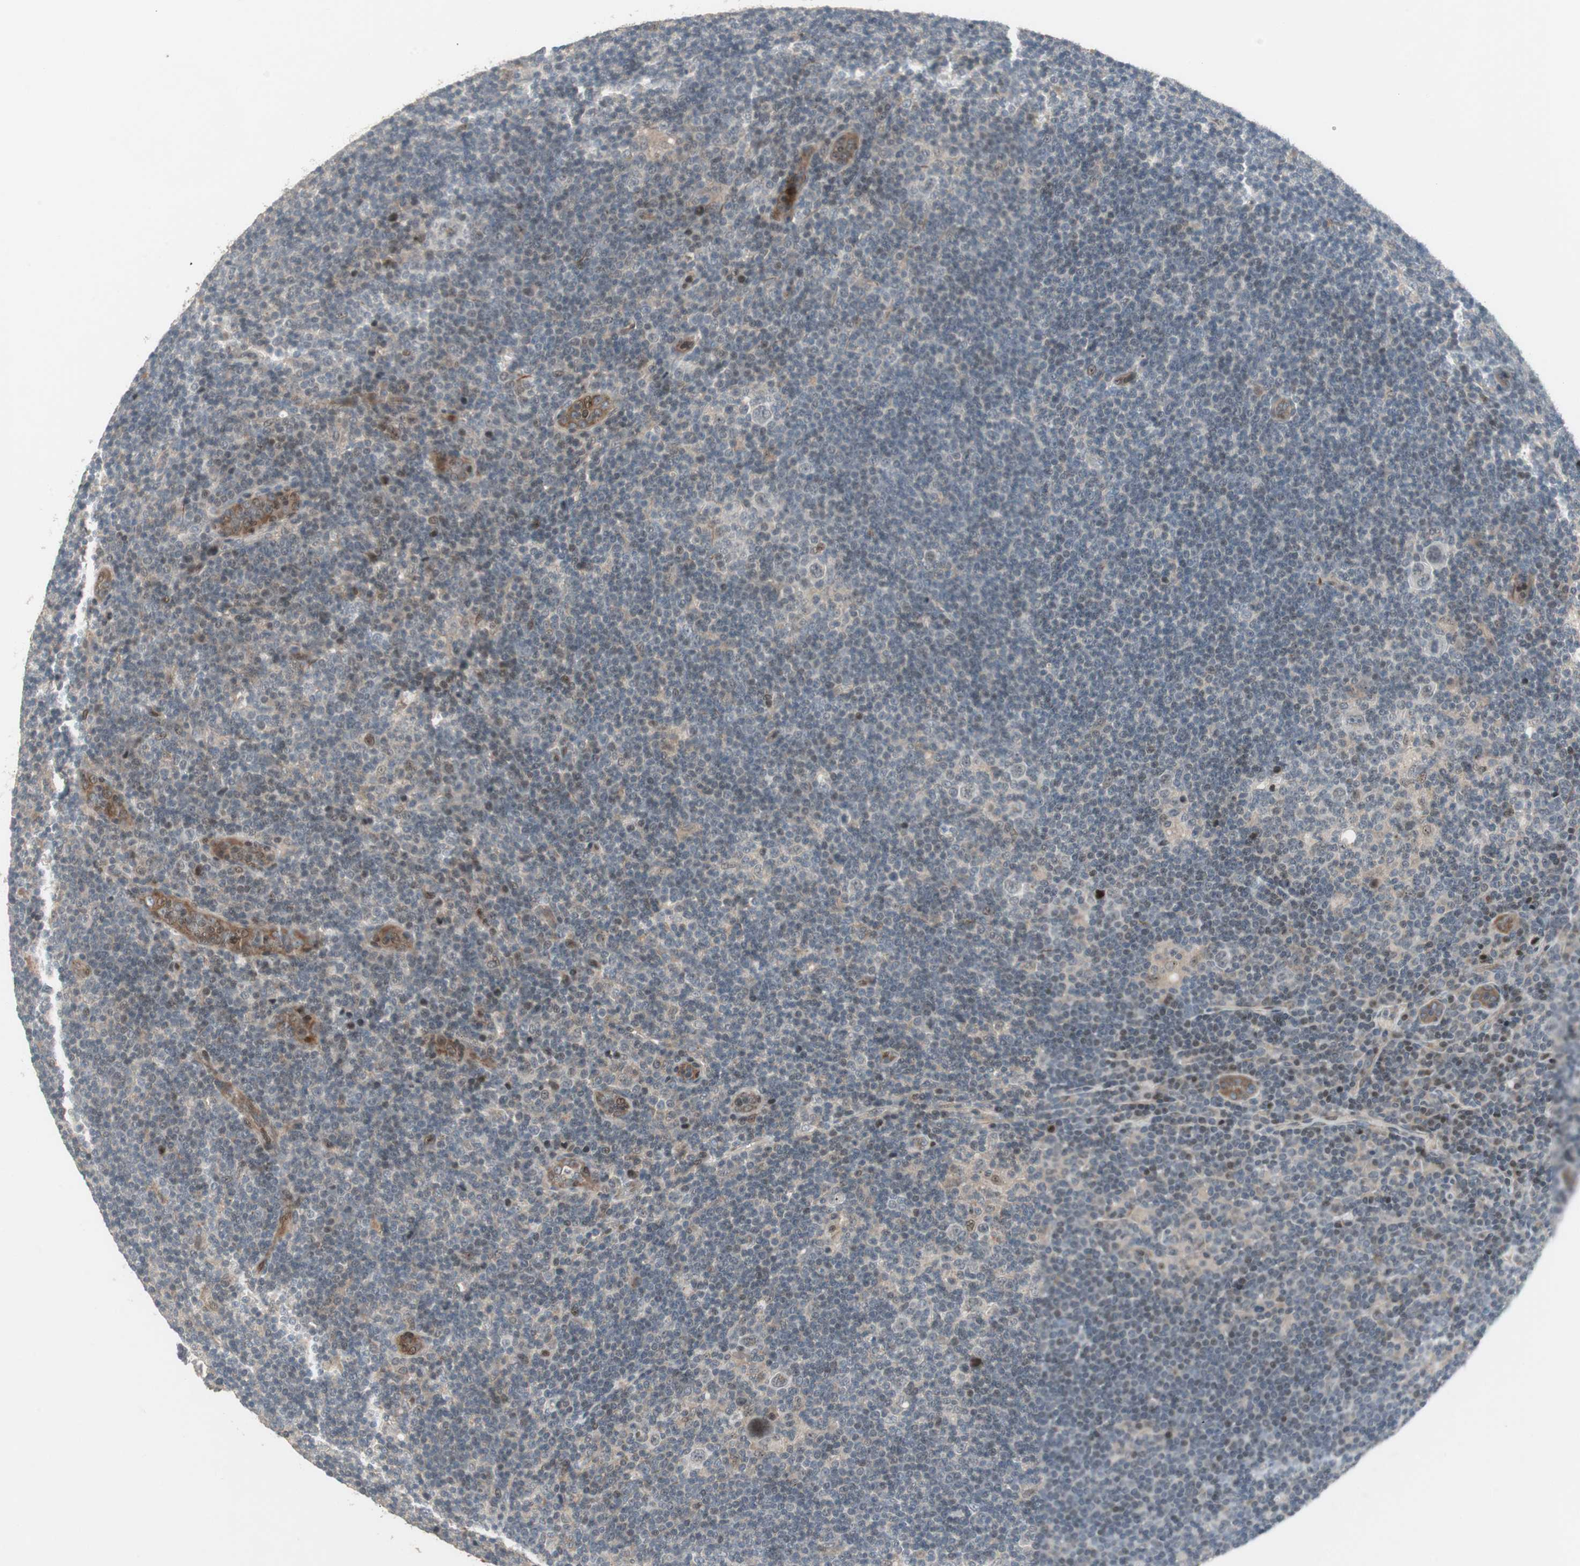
{"staining": {"intensity": "negative", "quantity": "none", "location": "none"}, "tissue": "lymphoma", "cell_type": "Tumor cells", "image_type": "cancer", "snomed": [{"axis": "morphology", "description": "Hodgkin's disease, NOS"}, {"axis": "topography", "description": "Lymph node"}], "caption": "Immunohistochemistry histopathology image of neoplastic tissue: lymphoma stained with DAB shows no significant protein positivity in tumor cells.", "gene": "SNX4", "patient": {"sex": "female", "age": 57}}